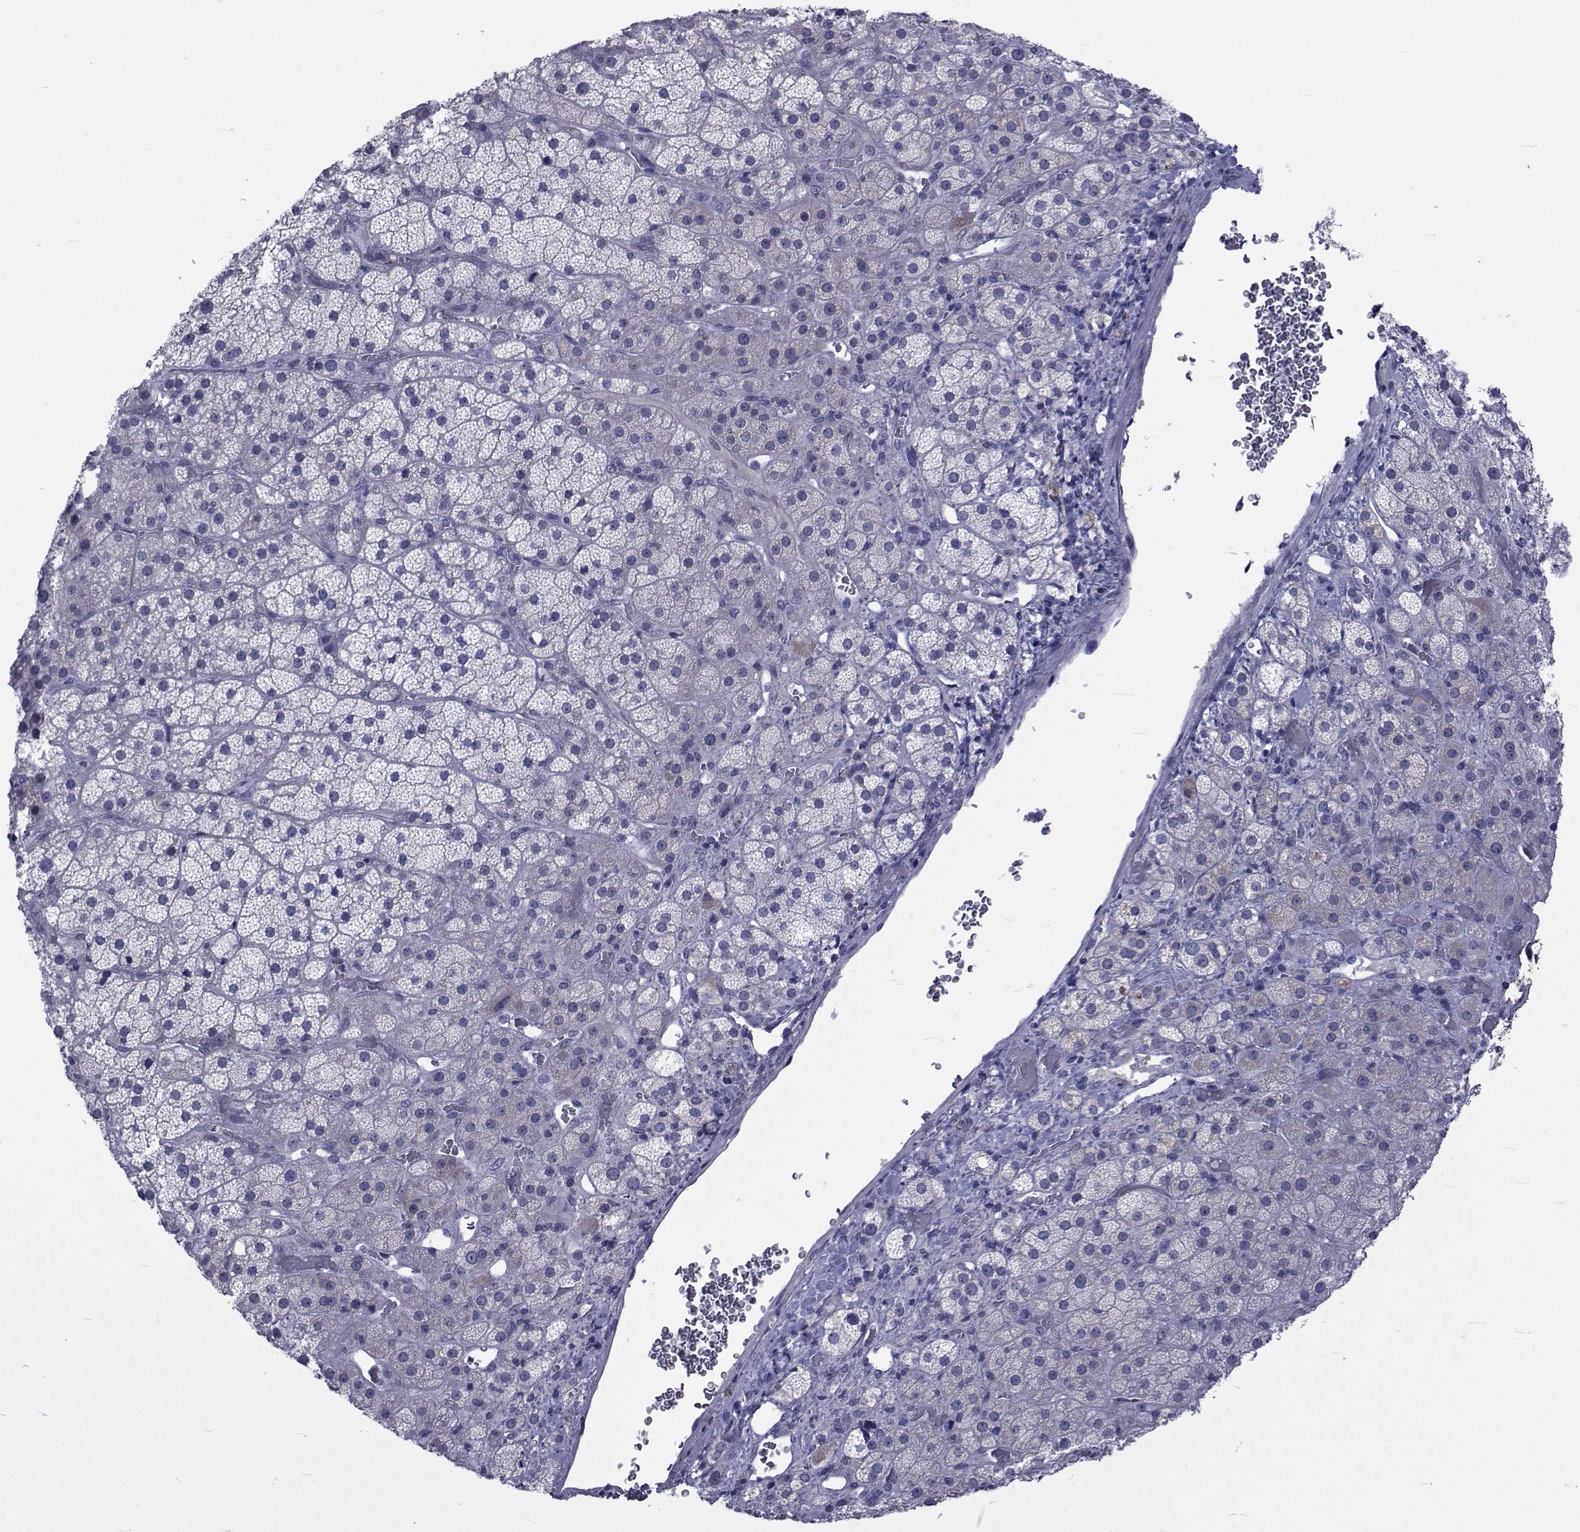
{"staining": {"intensity": "negative", "quantity": "none", "location": "none"}, "tissue": "adrenal gland", "cell_type": "Glandular cells", "image_type": "normal", "snomed": [{"axis": "morphology", "description": "Normal tissue, NOS"}, {"axis": "topography", "description": "Adrenal gland"}], "caption": "This is an immunohistochemistry image of normal human adrenal gland. There is no expression in glandular cells.", "gene": "SLC30A10", "patient": {"sex": "male", "age": 57}}